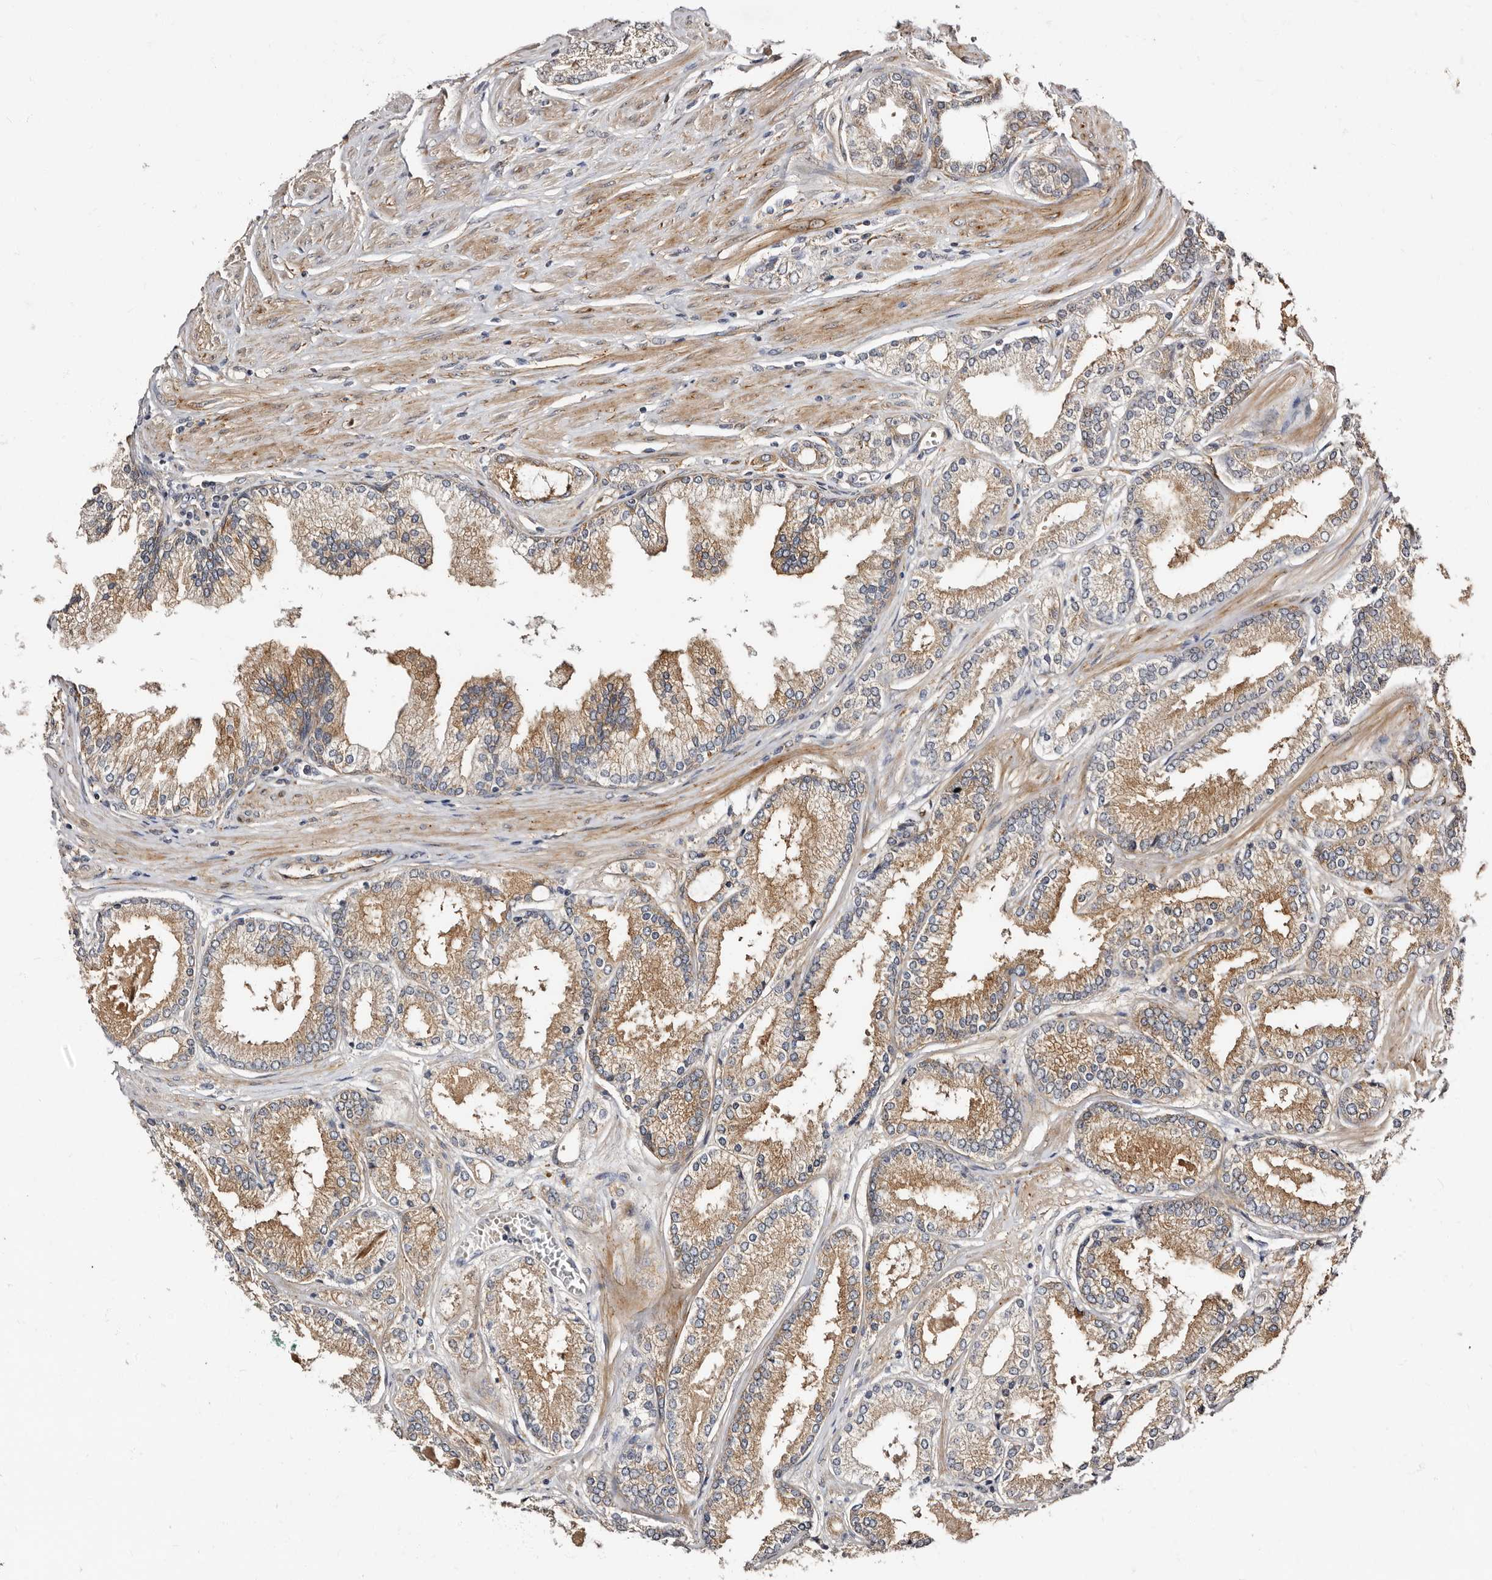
{"staining": {"intensity": "moderate", "quantity": ">75%", "location": "cytoplasmic/membranous"}, "tissue": "prostate cancer", "cell_type": "Tumor cells", "image_type": "cancer", "snomed": [{"axis": "morphology", "description": "Adenocarcinoma, Low grade"}, {"axis": "topography", "description": "Prostate"}], "caption": "Tumor cells display medium levels of moderate cytoplasmic/membranous expression in approximately >75% of cells in low-grade adenocarcinoma (prostate). (Stains: DAB in brown, nuclei in blue, Microscopy: brightfield microscopy at high magnification).", "gene": "TBC1D22B", "patient": {"sex": "male", "age": 62}}